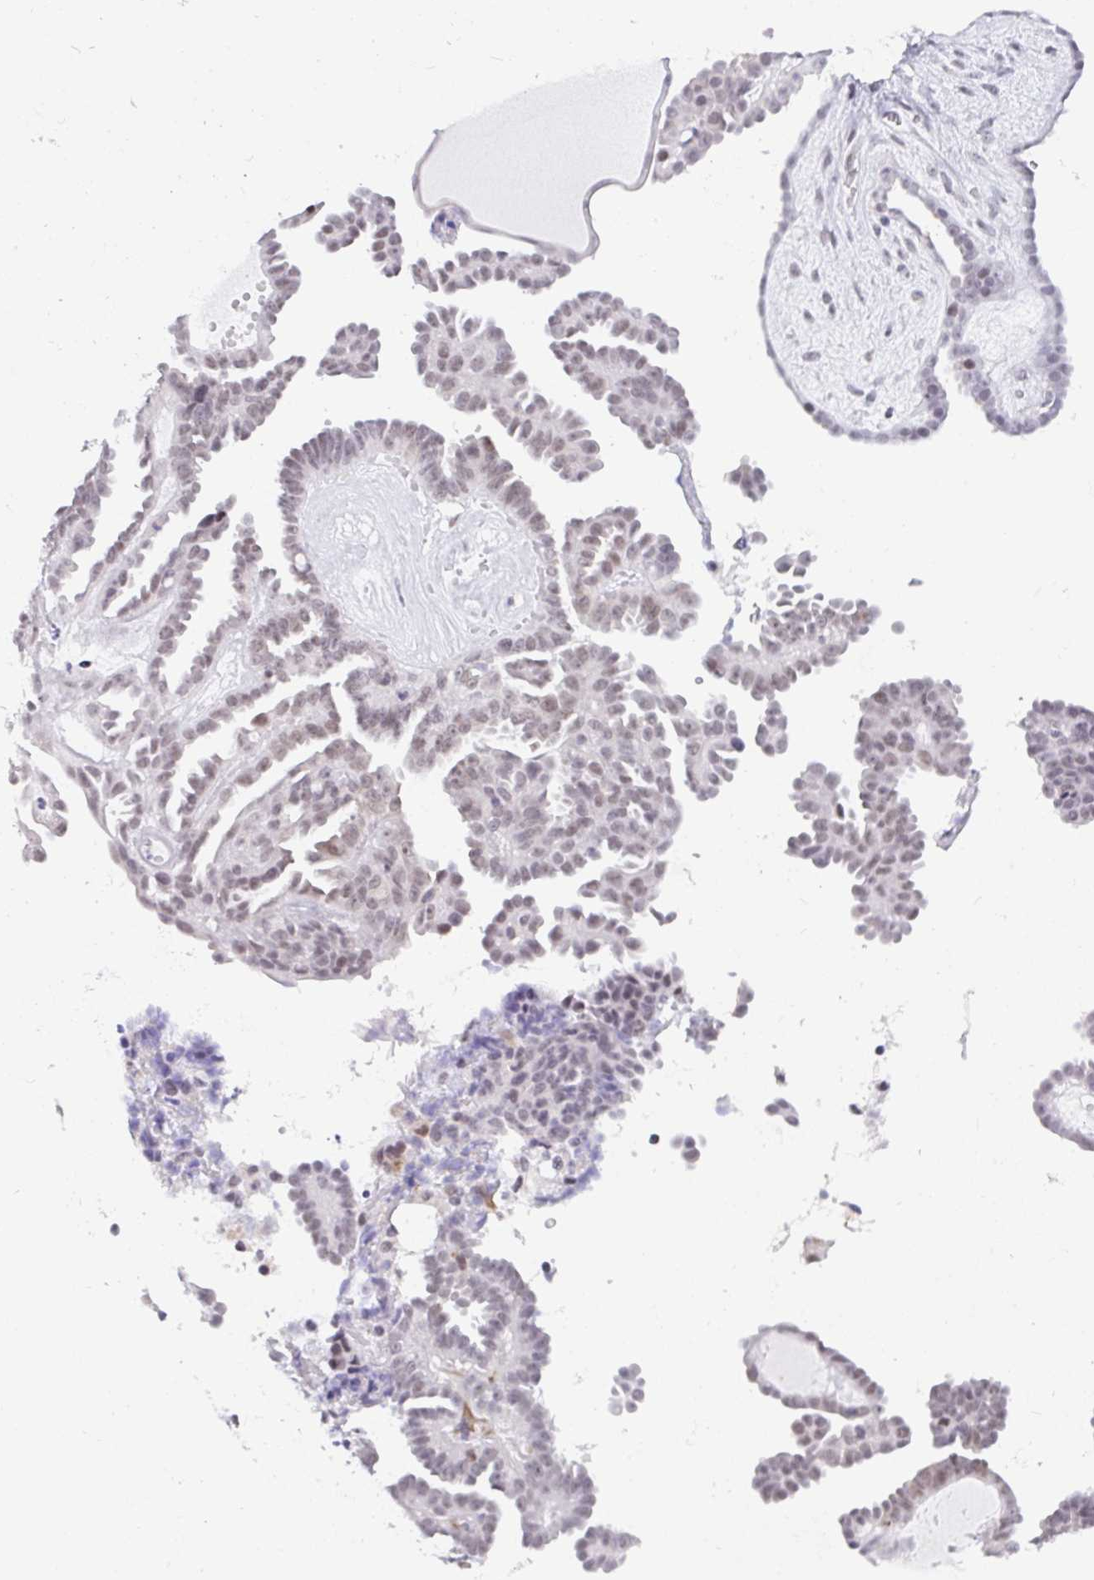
{"staining": {"intensity": "weak", "quantity": "25%-75%", "location": "nuclear"}, "tissue": "ovarian cancer", "cell_type": "Tumor cells", "image_type": "cancer", "snomed": [{"axis": "morphology", "description": "Cystadenocarcinoma, serous, NOS"}, {"axis": "topography", "description": "Ovary"}], "caption": "Serous cystadenocarcinoma (ovarian) stained with a protein marker reveals weak staining in tumor cells.", "gene": "WDR72", "patient": {"sex": "female", "age": 71}}